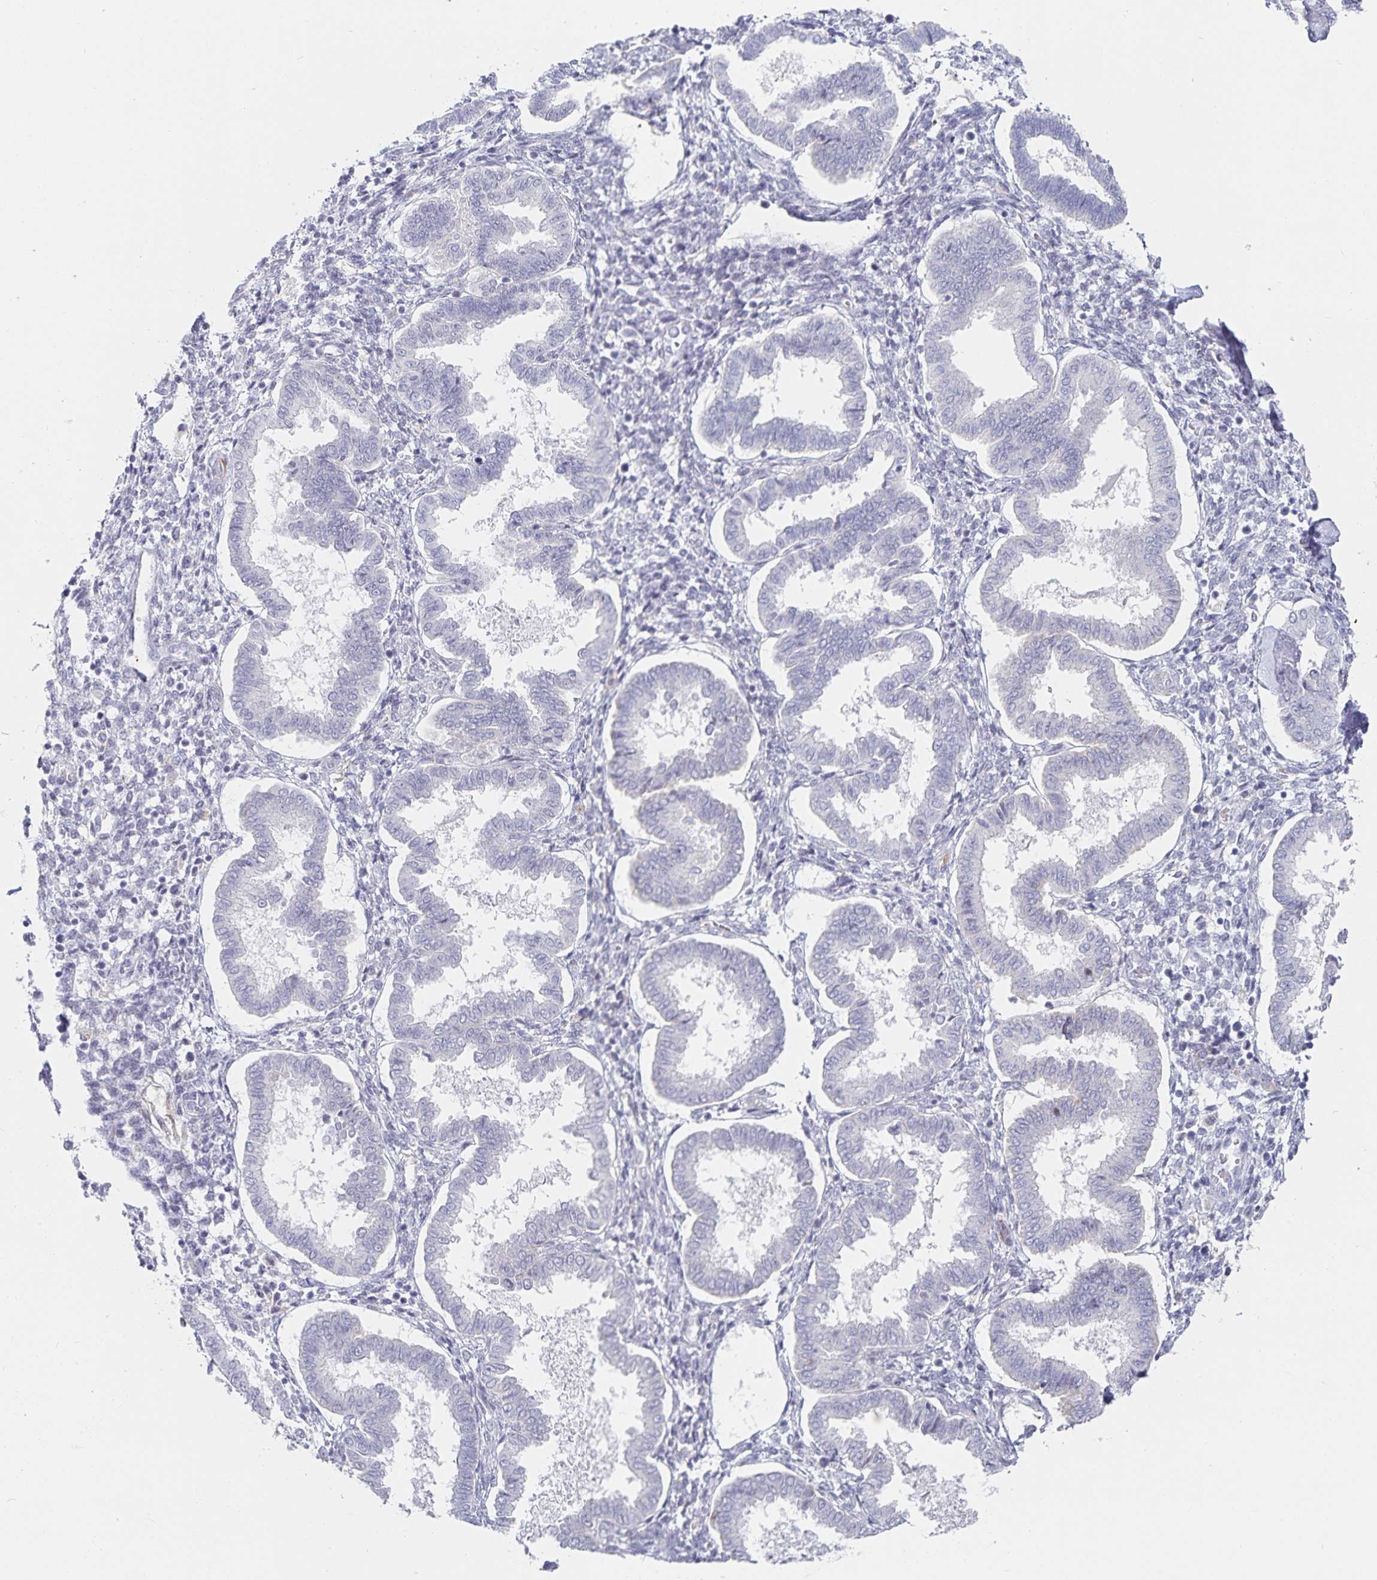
{"staining": {"intensity": "negative", "quantity": "none", "location": "none"}, "tissue": "endometrium", "cell_type": "Cells in endometrial stroma", "image_type": "normal", "snomed": [{"axis": "morphology", "description": "Normal tissue, NOS"}, {"axis": "topography", "description": "Endometrium"}], "caption": "The image shows no staining of cells in endometrial stroma in normal endometrium.", "gene": "S100G", "patient": {"sex": "female", "age": 24}}